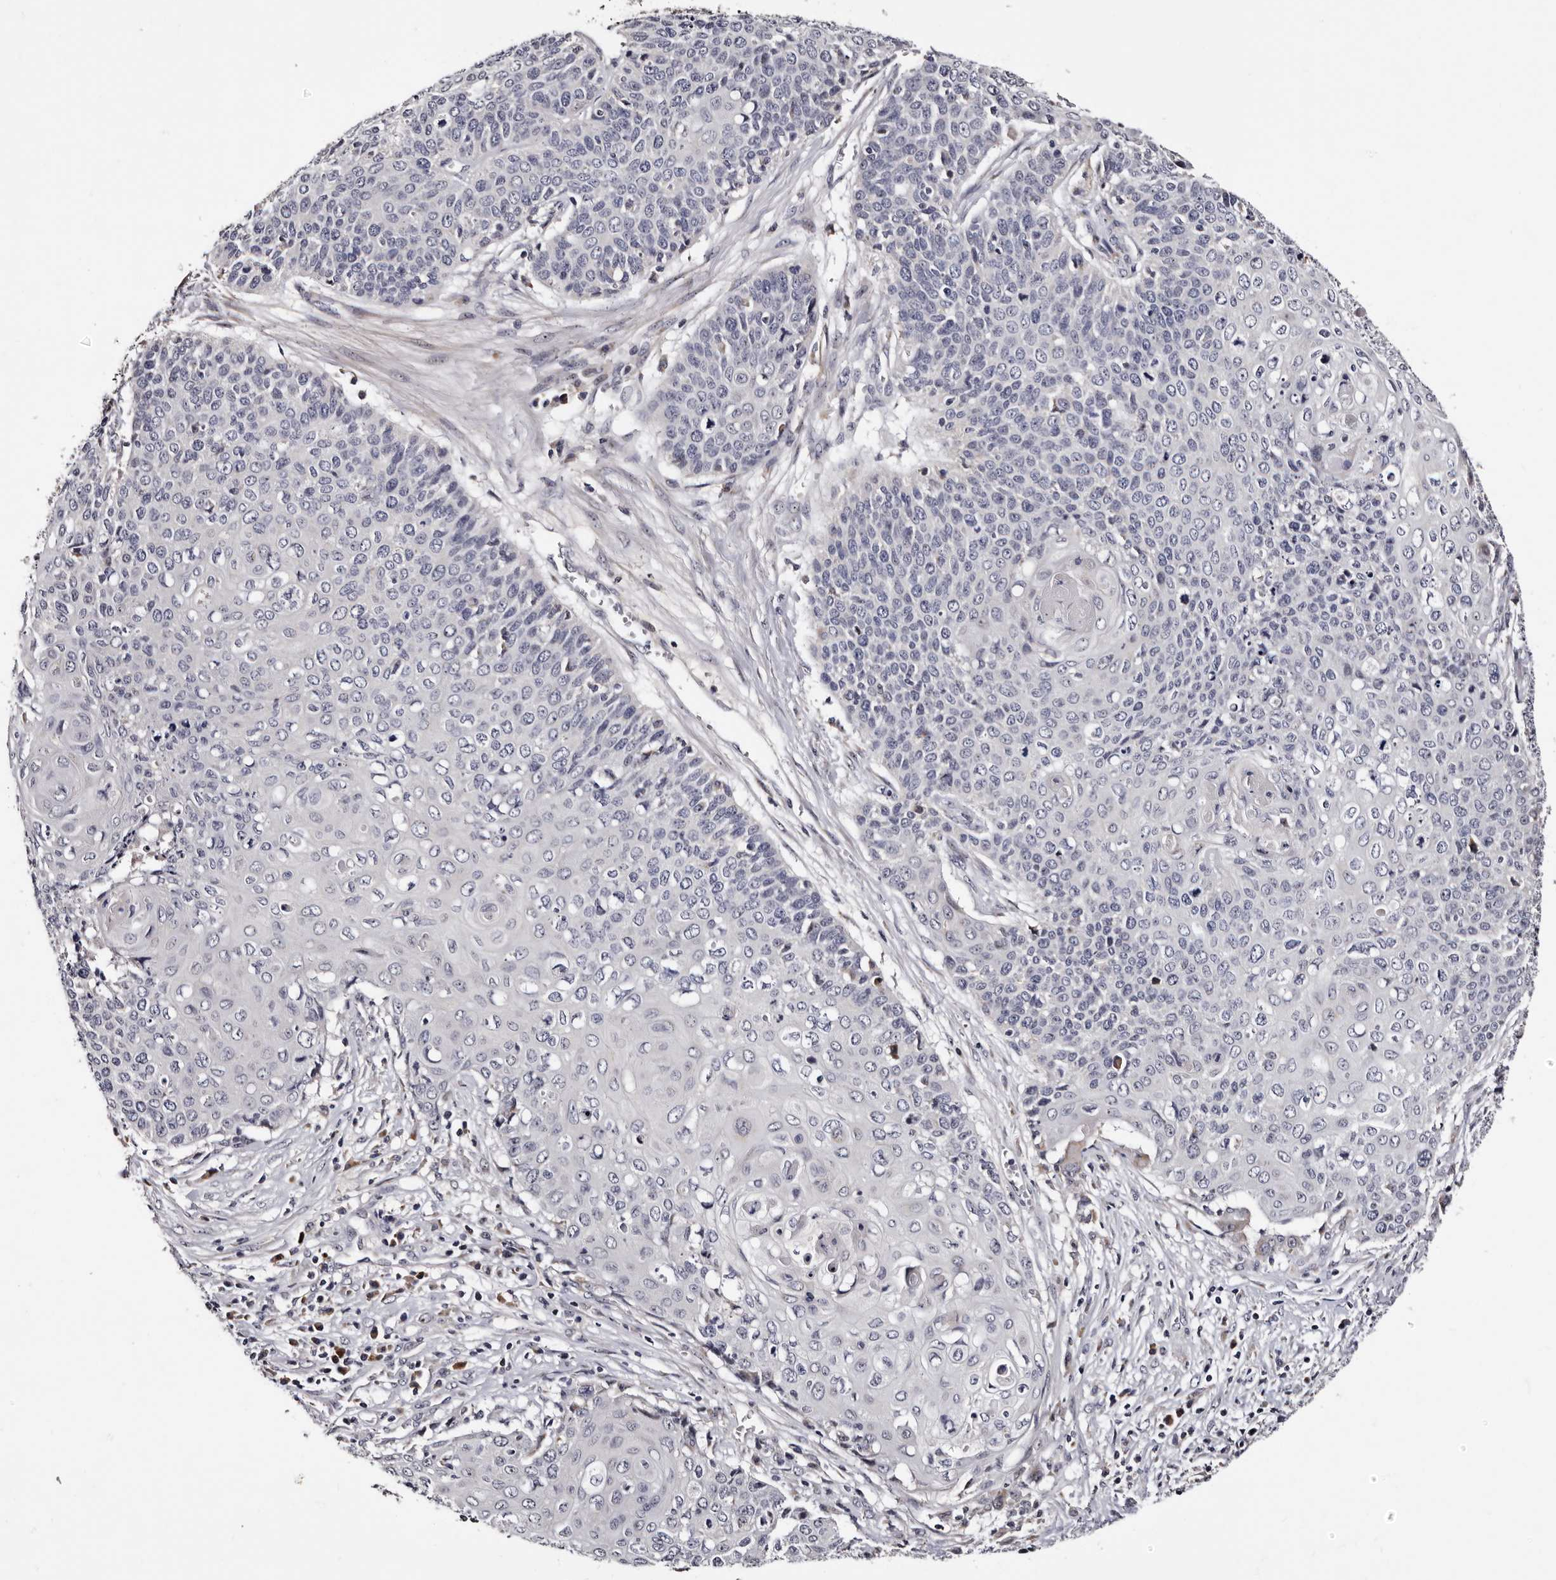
{"staining": {"intensity": "negative", "quantity": "none", "location": "none"}, "tissue": "cervical cancer", "cell_type": "Tumor cells", "image_type": "cancer", "snomed": [{"axis": "morphology", "description": "Squamous cell carcinoma, NOS"}, {"axis": "topography", "description": "Cervix"}], "caption": "A high-resolution micrograph shows immunohistochemistry staining of cervical squamous cell carcinoma, which demonstrates no significant positivity in tumor cells.", "gene": "TAF4B", "patient": {"sex": "female", "age": 39}}